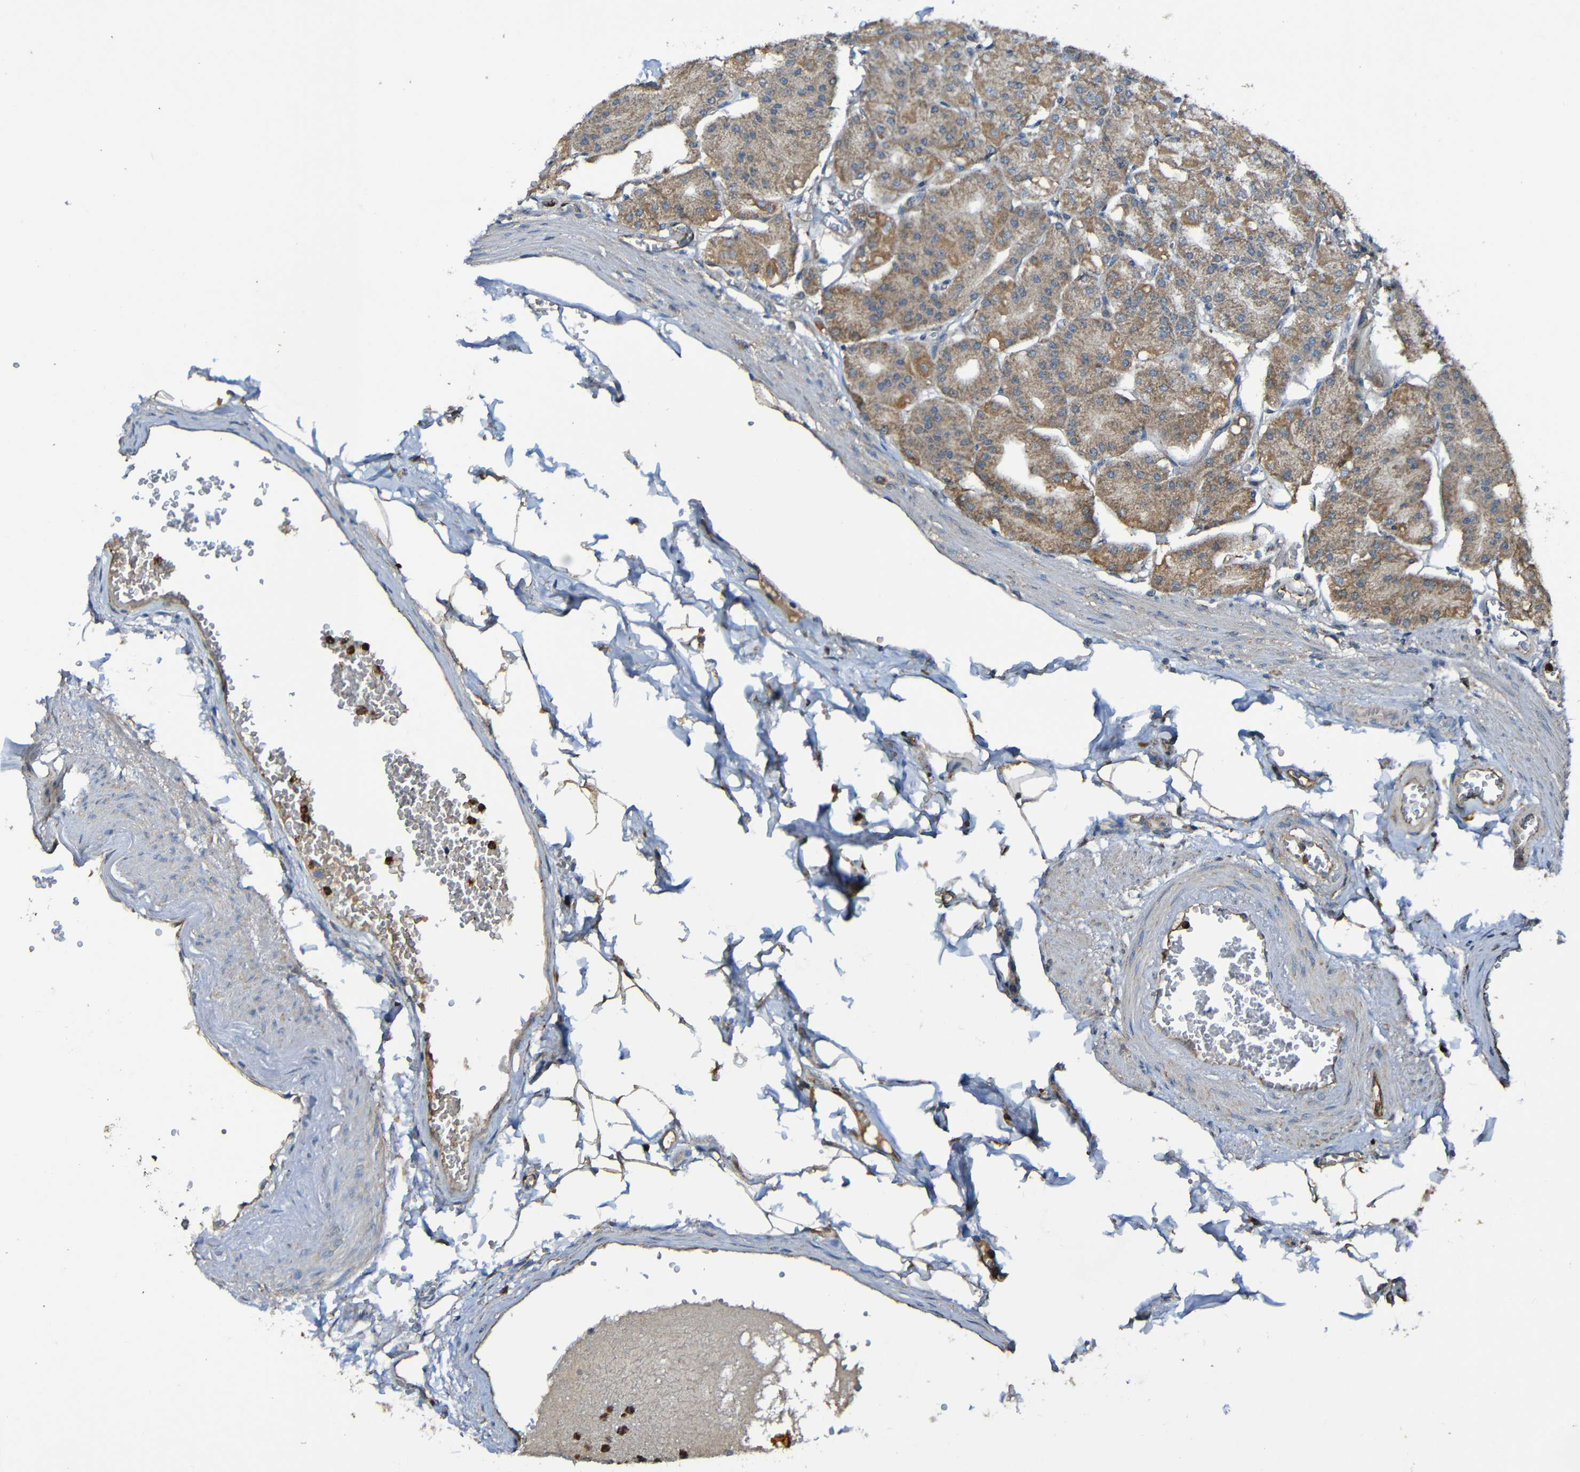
{"staining": {"intensity": "moderate", "quantity": ">75%", "location": "cytoplasmic/membranous"}, "tissue": "stomach", "cell_type": "Glandular cells", "image_type": "normal", "snomed": [{"axis": "morphology", "description": "Normal tissue, NOS"}, {"axis": "topography", "description": "Stomach, lower"}], "caption": "Benign stomach exhibits moderate cytoplasmic/membranous staining in approximately >75% of glandular cells, visualized by immunohistochemistry. (Stains: DAB (3,3'-diaminobenzidine) in brown, nuclei in blue, Microscopy: brightfield microscopy at high magnification).", "gene": "ADAM15", "patient": {"sex": "male", "age": 71}}